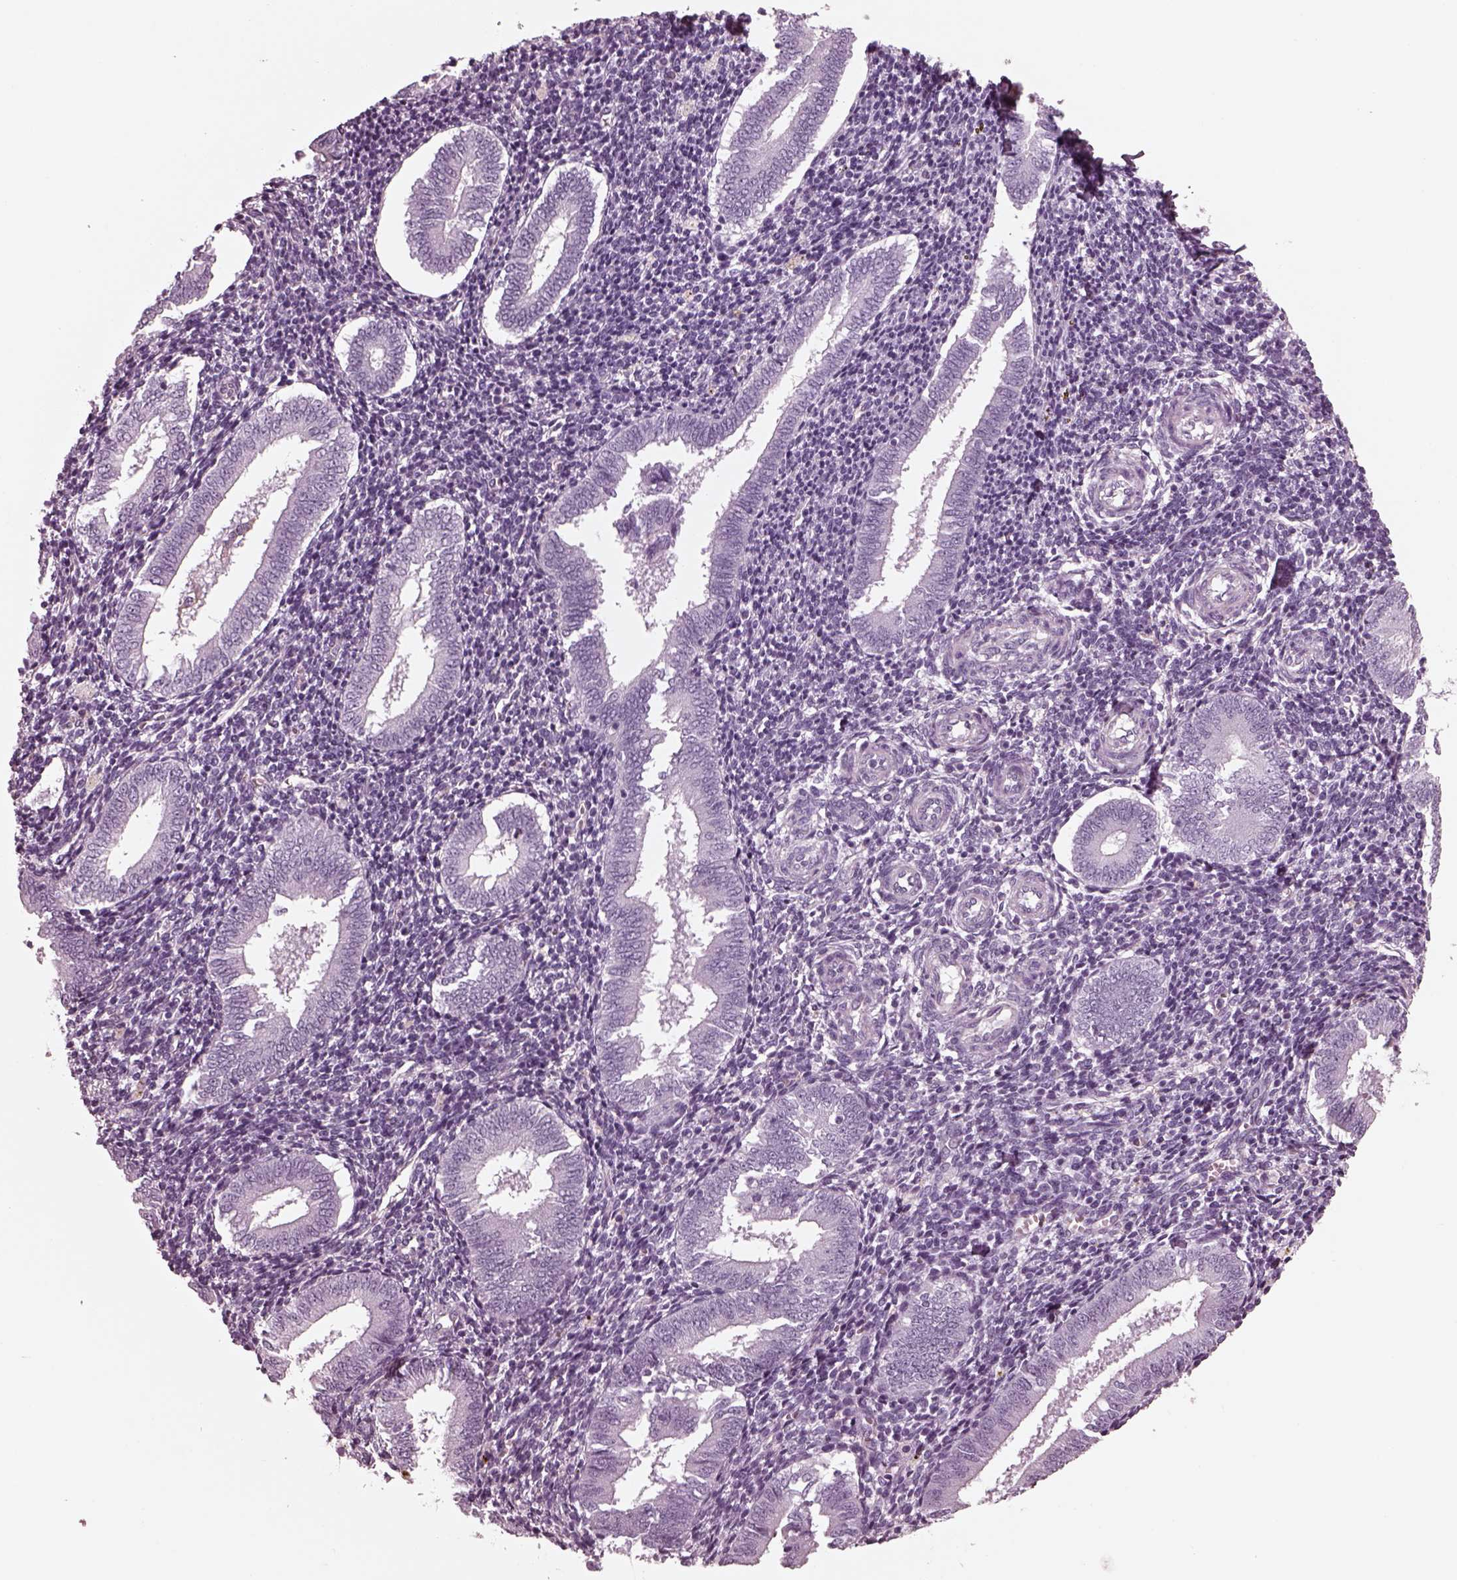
{"staining": {"intensity": "negative", "quantity": "none", "location": "none"}, "tissue": "endometrium", "cell_type": "Cells in endometrial stroma", "image_type": "normal", "snomed": [{"axis": "morphology", "description": "Normal tissue, NOS"}, {"axis": "topography", "description": "Endometrium"}], "caption": "Normal endometrium was stained to show a protein in brown. There is no significant staining in cells in endometrial stroma. (Stains: DAB IHC with hematoxylin counter stain, Microscopy: brightfield microscopy at high magnification).", "gene": "CGA", "patient": {"sex": "female", "age": 25}}